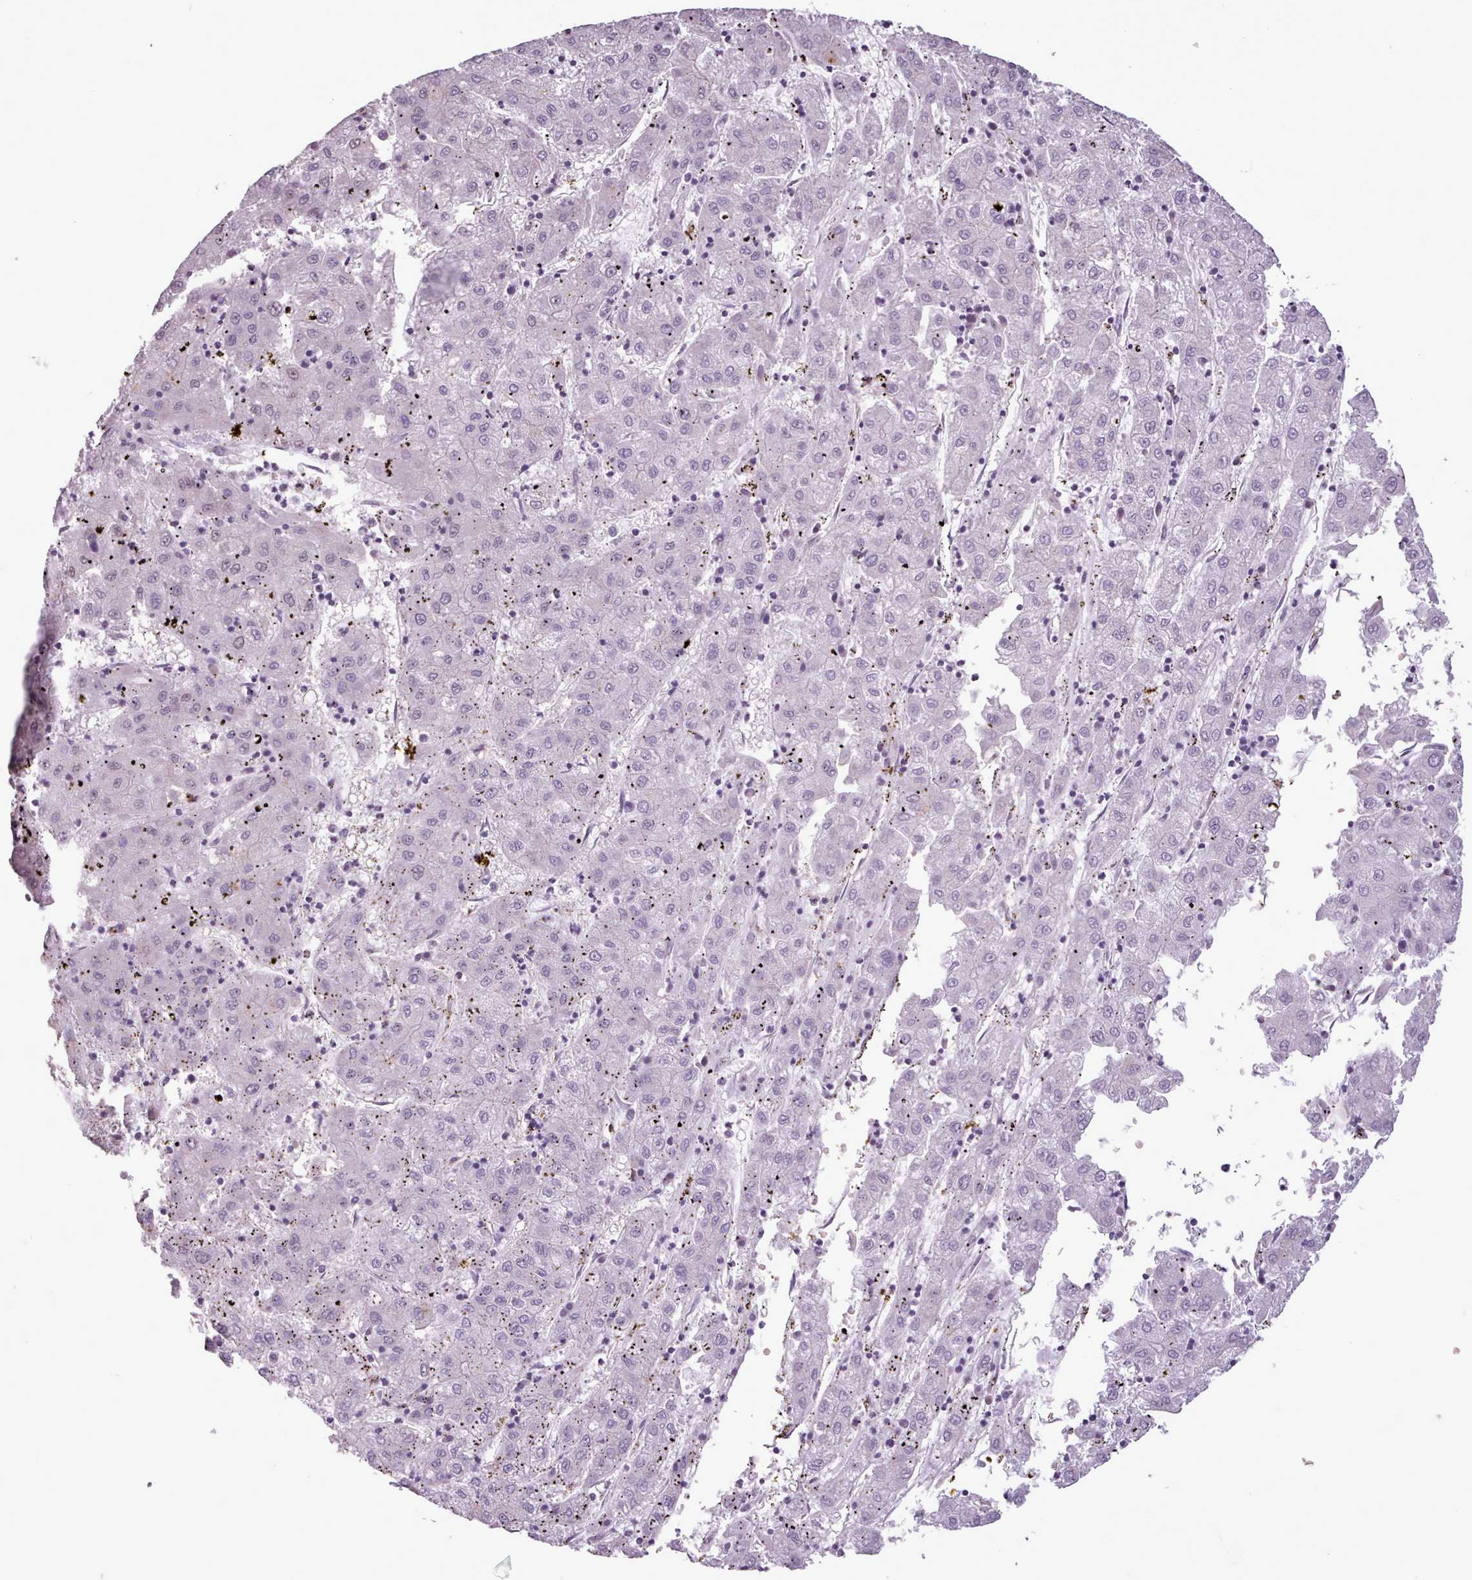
{"staining": {"intensity": "negative", "quantity": "none", "location": "none"}, "tissue": "liver cancer", "cell_type": "Tumor cells", "image_type": "cancer", "snomed": [{"axis": "morphology", "description": "Carcinoma, Hepatocellular, NOS"}, {"axis": "topography", "description": "Liver"}], "caption": "Immunohistochemistry (IHC) image of human liver cancer stained for a protein (brown), which exhibits no positivity in tumor cells.", "gene": "SLURP1", "patient": {"sex": "male", "age": 72}}